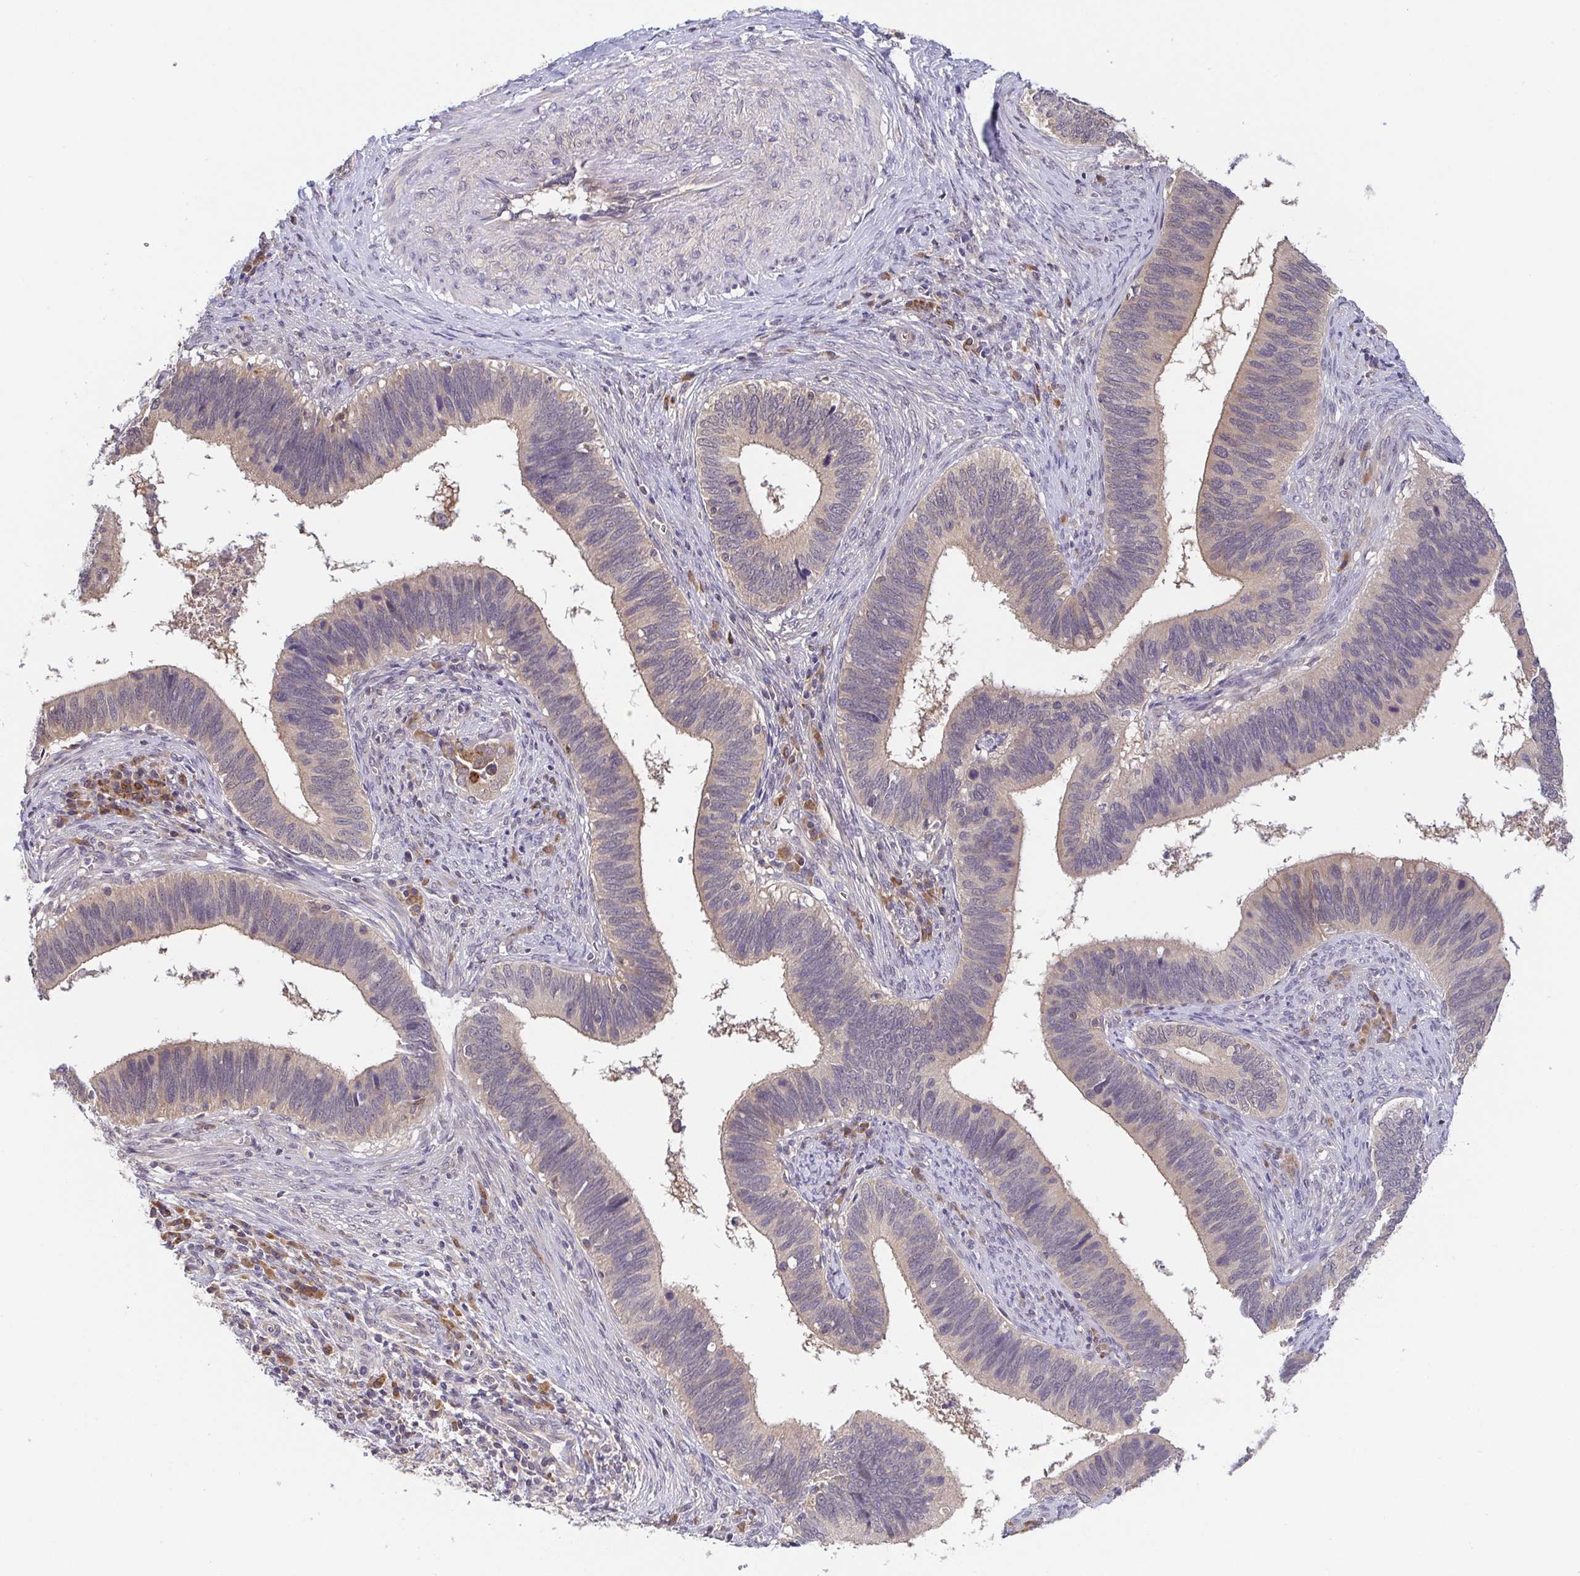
{"staining": {"intensity": "weak", "quantity": "25%-75%", "location": "cytoplasmic/membranous"}, "tissue": "cervical cancer", "cell_type": "Tumor cells", "image_type": "cancer", "snomed": [{"axis": "morphology", "description": "Adenocarcinoma, NOS"}, {"axis": "topography", "description": "Cervix"}], "caption": "This image exhibits immunohistochemistry (IHC) staining of human cervical adenocarcinoma, with low weak cytoplasmic/membranous positivity in approximately 25%-75% of tumor cells.", "gene": "BCL2L1", "patient": {"sex": "female", "age": 42}}